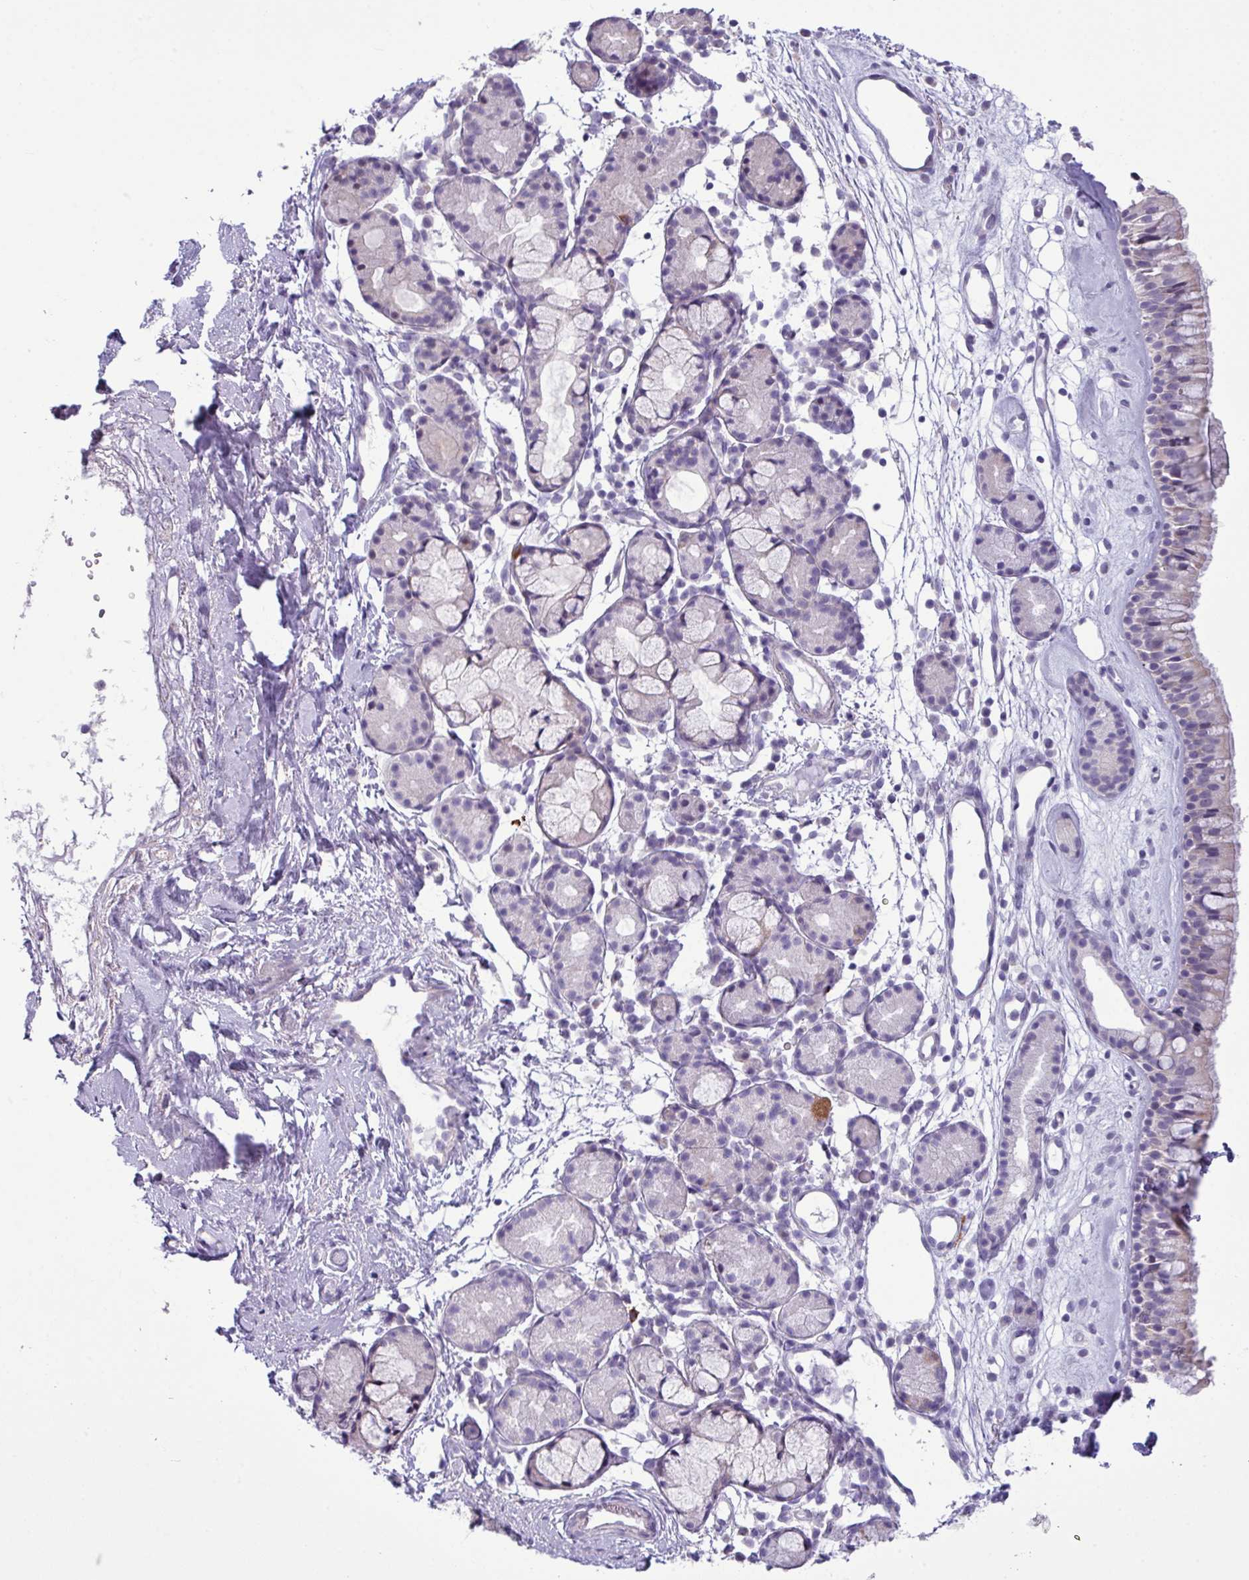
{"staining": {"intensity": "negative", "quantity": "none", "location": "none"}, "tissue": "nasopharynx", "cell_type": "Respiratory epithelial cells", "image_type": "normal", "snomed": [{"axis": "morphology", "description": "Normal tissue, NOS"}, {"axis": "topography", "description": "Nasopharynx"}], "caption": "Immunohistochemistry of normal human nasopharynx reveals no staining in respiratory epithelial cells. (DAB (3,3'-diaminobenzidine) immunohistochemistry, high magnification).", "gene": "IRGC", "patient": {"sex": "male", "age": 82}}